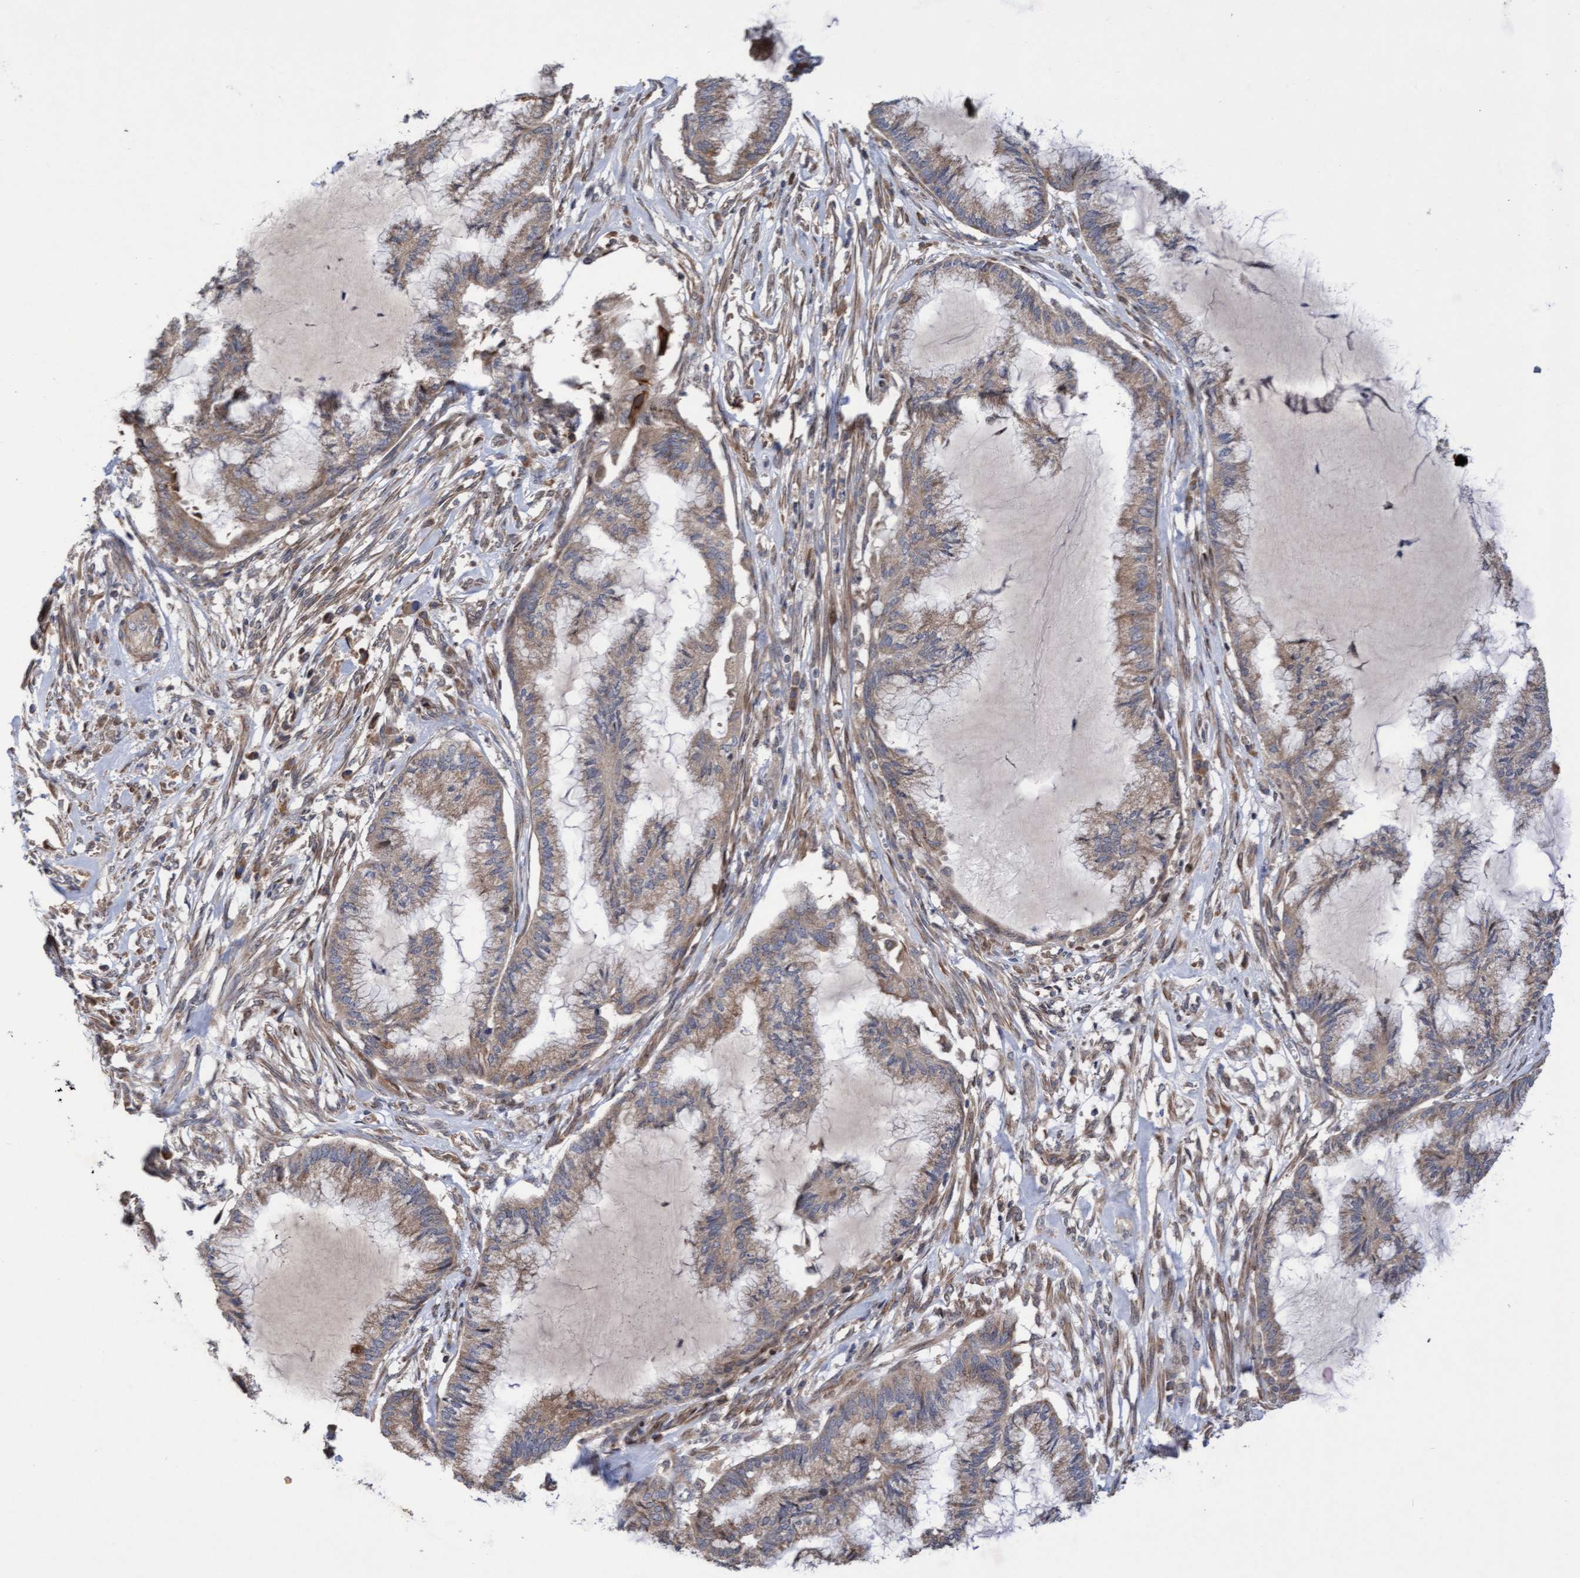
{"staining": {"intensity": "moderate", "quantity": ">75%", "location": "cytoplasmic/membranous"}, "tissue": "endometrial cancer", "cell_type": "Tumor cells", "image_type": "cancer", "snomed": [{"axis": "morphology", "description": "Adenocarcinoma, NOS"}, {"axis": "topography", "description": "Endometrium"}], "caption": "A photomicrograph of adenocarcinoma (endometrial) stained for a protein demonstrates moderate cytoplasmic/membranous brown staining in tumor cells.", "gene": "ELP5", "patient": {"sex": "female", "age": 86}}